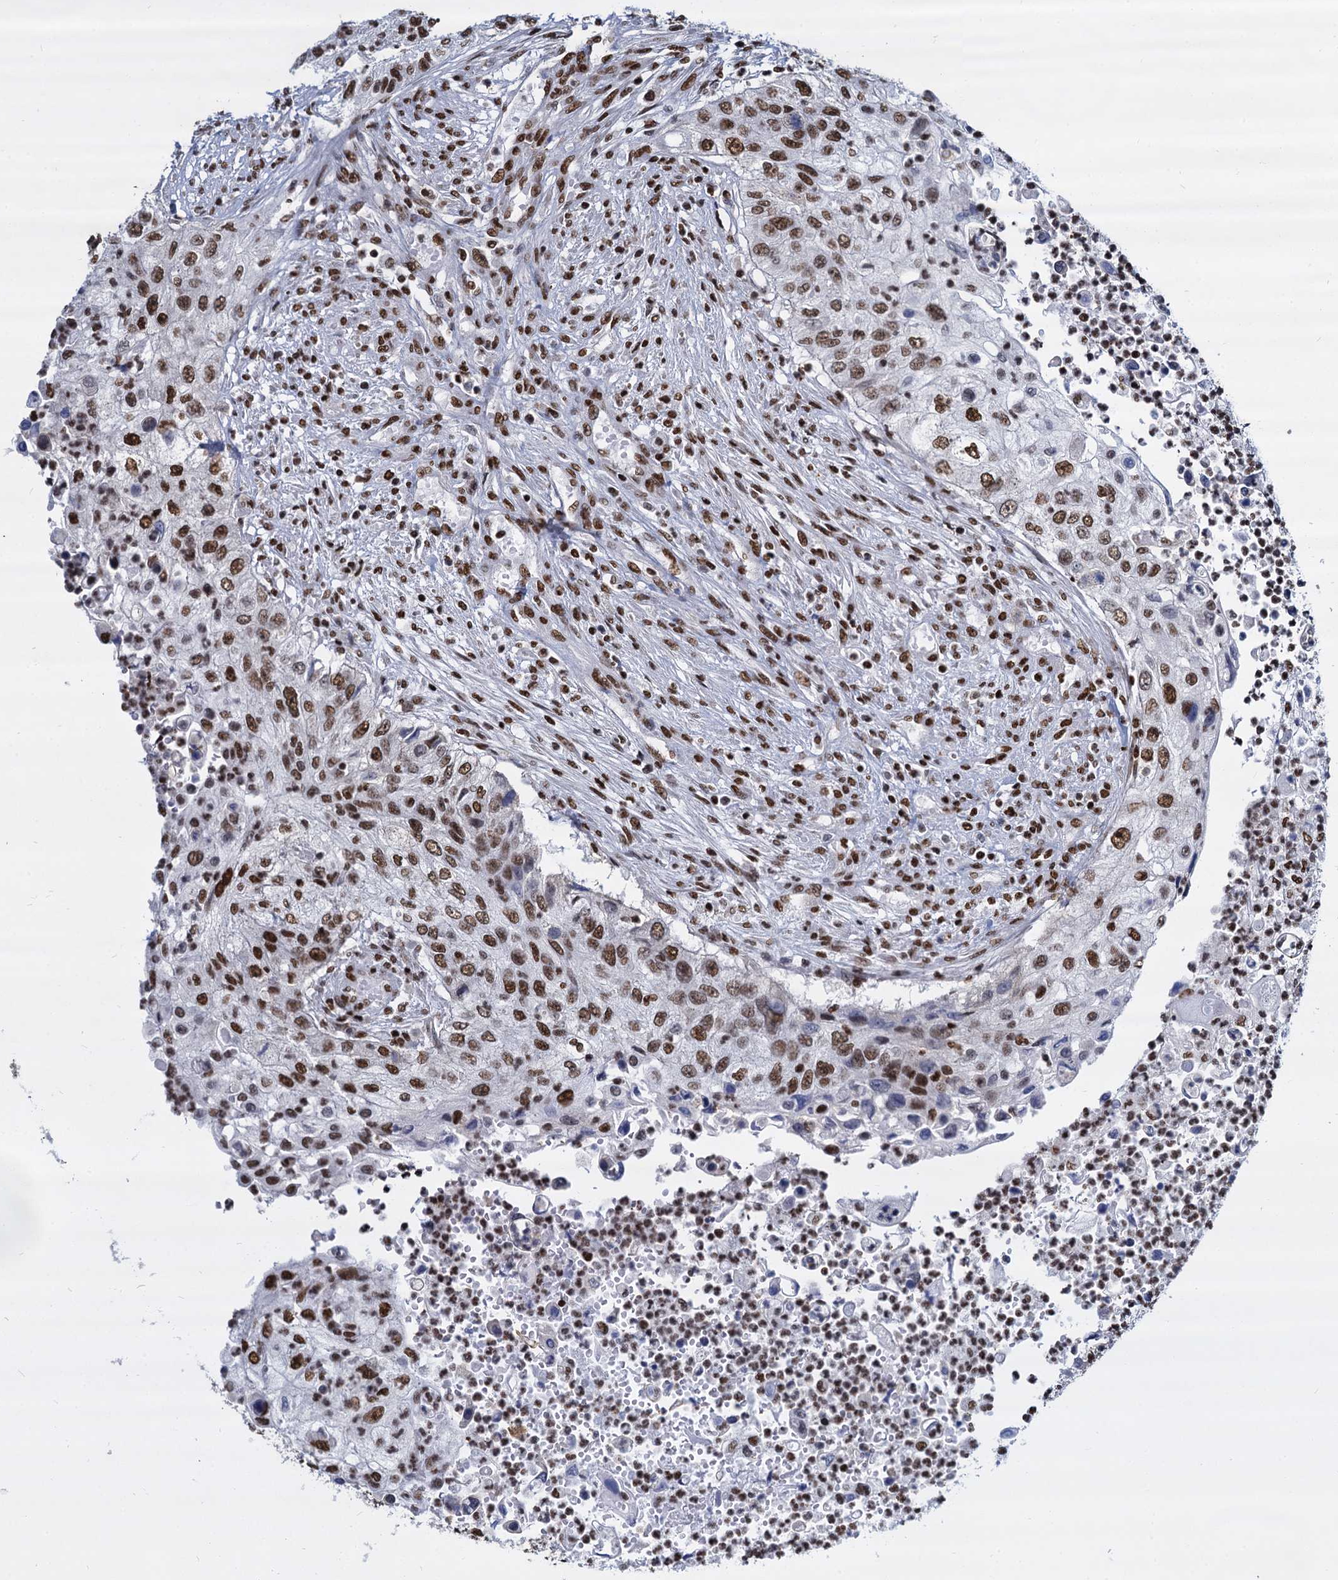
{"staining": {"intensity": "moderate", "quantity": ">75%", "location": "nuclear"}, "tissue": "urothelial cancer", "cell_type": "Tumor cells", "image_type": "cancer", "snomed": [{"axis": "morphology", "description": "Urothelial carcinoma, High grade"}, {"axis": "topography", "description": "Urinary bladder"}], "caption": "Immunohistochemistry (IHC) micrograph of urothelial cancer stained for a protein (brown), which exhibits medium levels of moderate nuclear expression in approximately >75% of tumor cells.", "gene": "DCPS", "patient": {"sex": "female", "age": 60}}